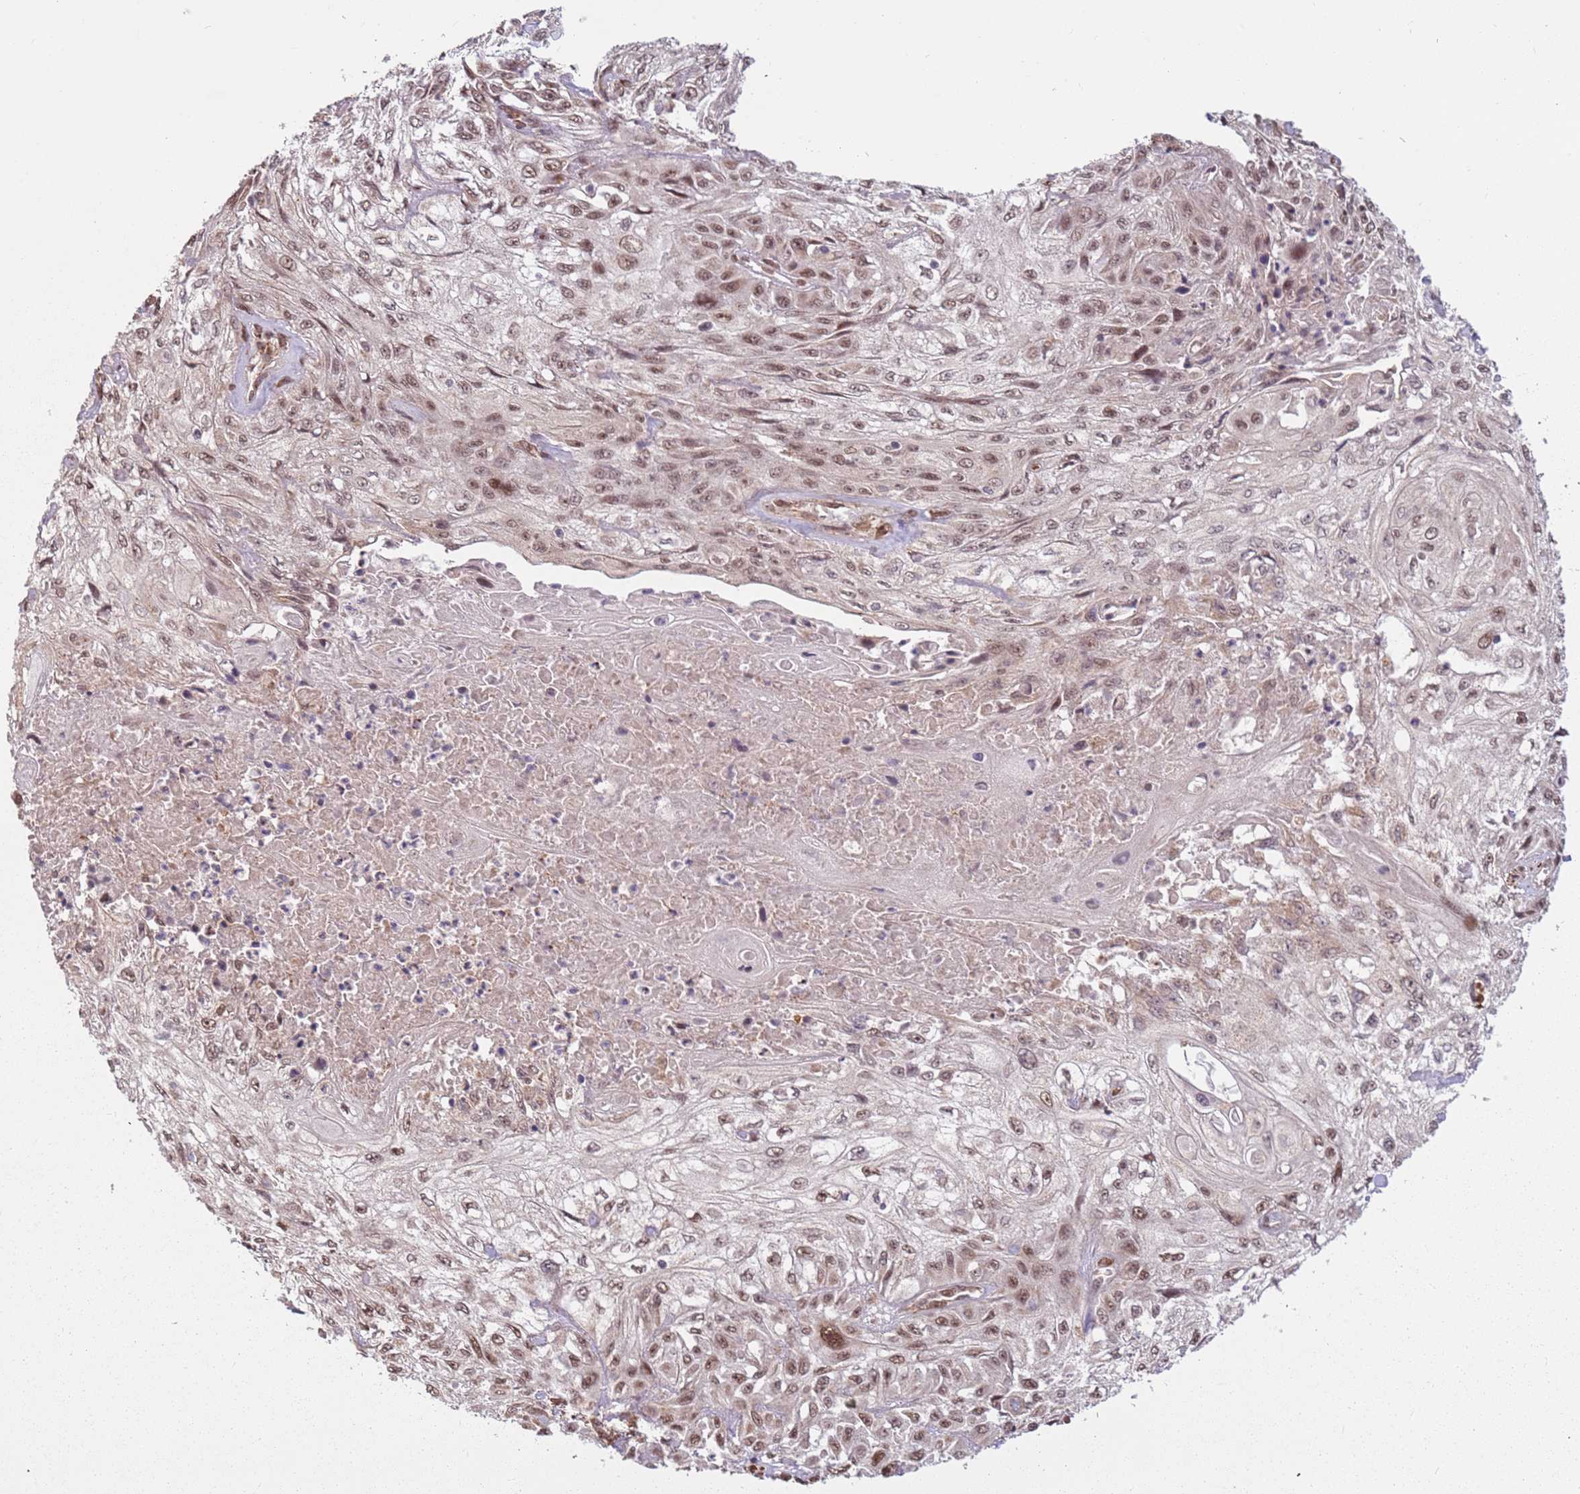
{"staining": {"intensity": "moderate", "quantity": ">75%", "location": "nuclear"}, "tissue": "skin cancer", "cell_type": "Tumor cells", "image_type": "cancer", "snomed": [{"axis": "morphology", "description": "Squamous cell carcinoma, NOS"}, {"axis": "morphology", "description": "Squamous cell carcinoma, metastatic, NOS"}, {"axis": "topography", "description": "Skin"}, {"axis": "topography", "description": "Lymph node"}], "caption": "Metastatic squamous cell carcinoma (skin) was stained to show a protein in brown. There is medium levels of moderate nuclear expression in approximately >75% of tumor cells. The protein of interest is shown in brown color, while the nuclei are stained blue.", "gene": "POLR3H", "patient": {"sex": "male", "age": 75}}